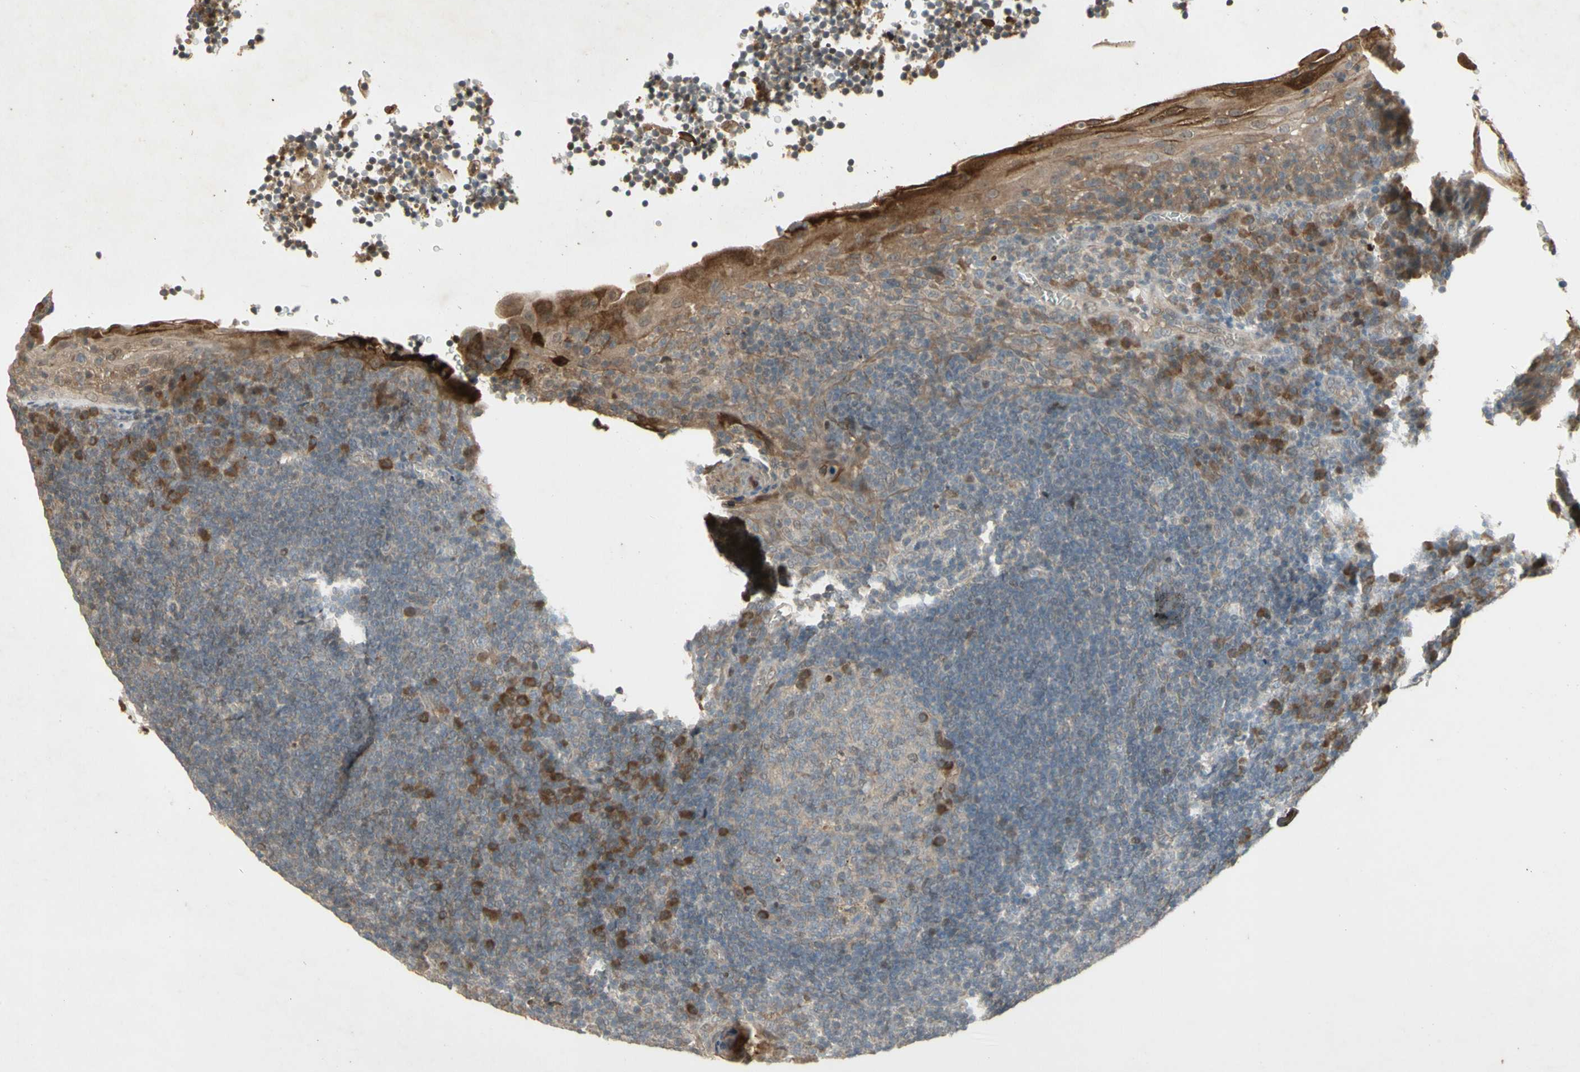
{"staining": {"intensity": "weak", "quantity": "25%-75%", "location": "cytoplasmic/membranous"}, "tissue": "tonsil", "cell_type": "Germinal center cells", "image_type": "normal", "snomed": [{"axis": "morphology", "description": "Normal tissue, NOS"}, {"axis": "topography", "description": "Tonsil"}], "caption": "Tonsil stained for a protein demonstrates weak cytoplasmic/membranous positivity in germinal center cells. (Stains: DAB (3,3'-diaminobenzidine) in brown, nuclei in blue, Microscopy: brightfield microscopy at high magnification).", "gene": "NRG4", "patient": {"sex": "male", "age": 37}}